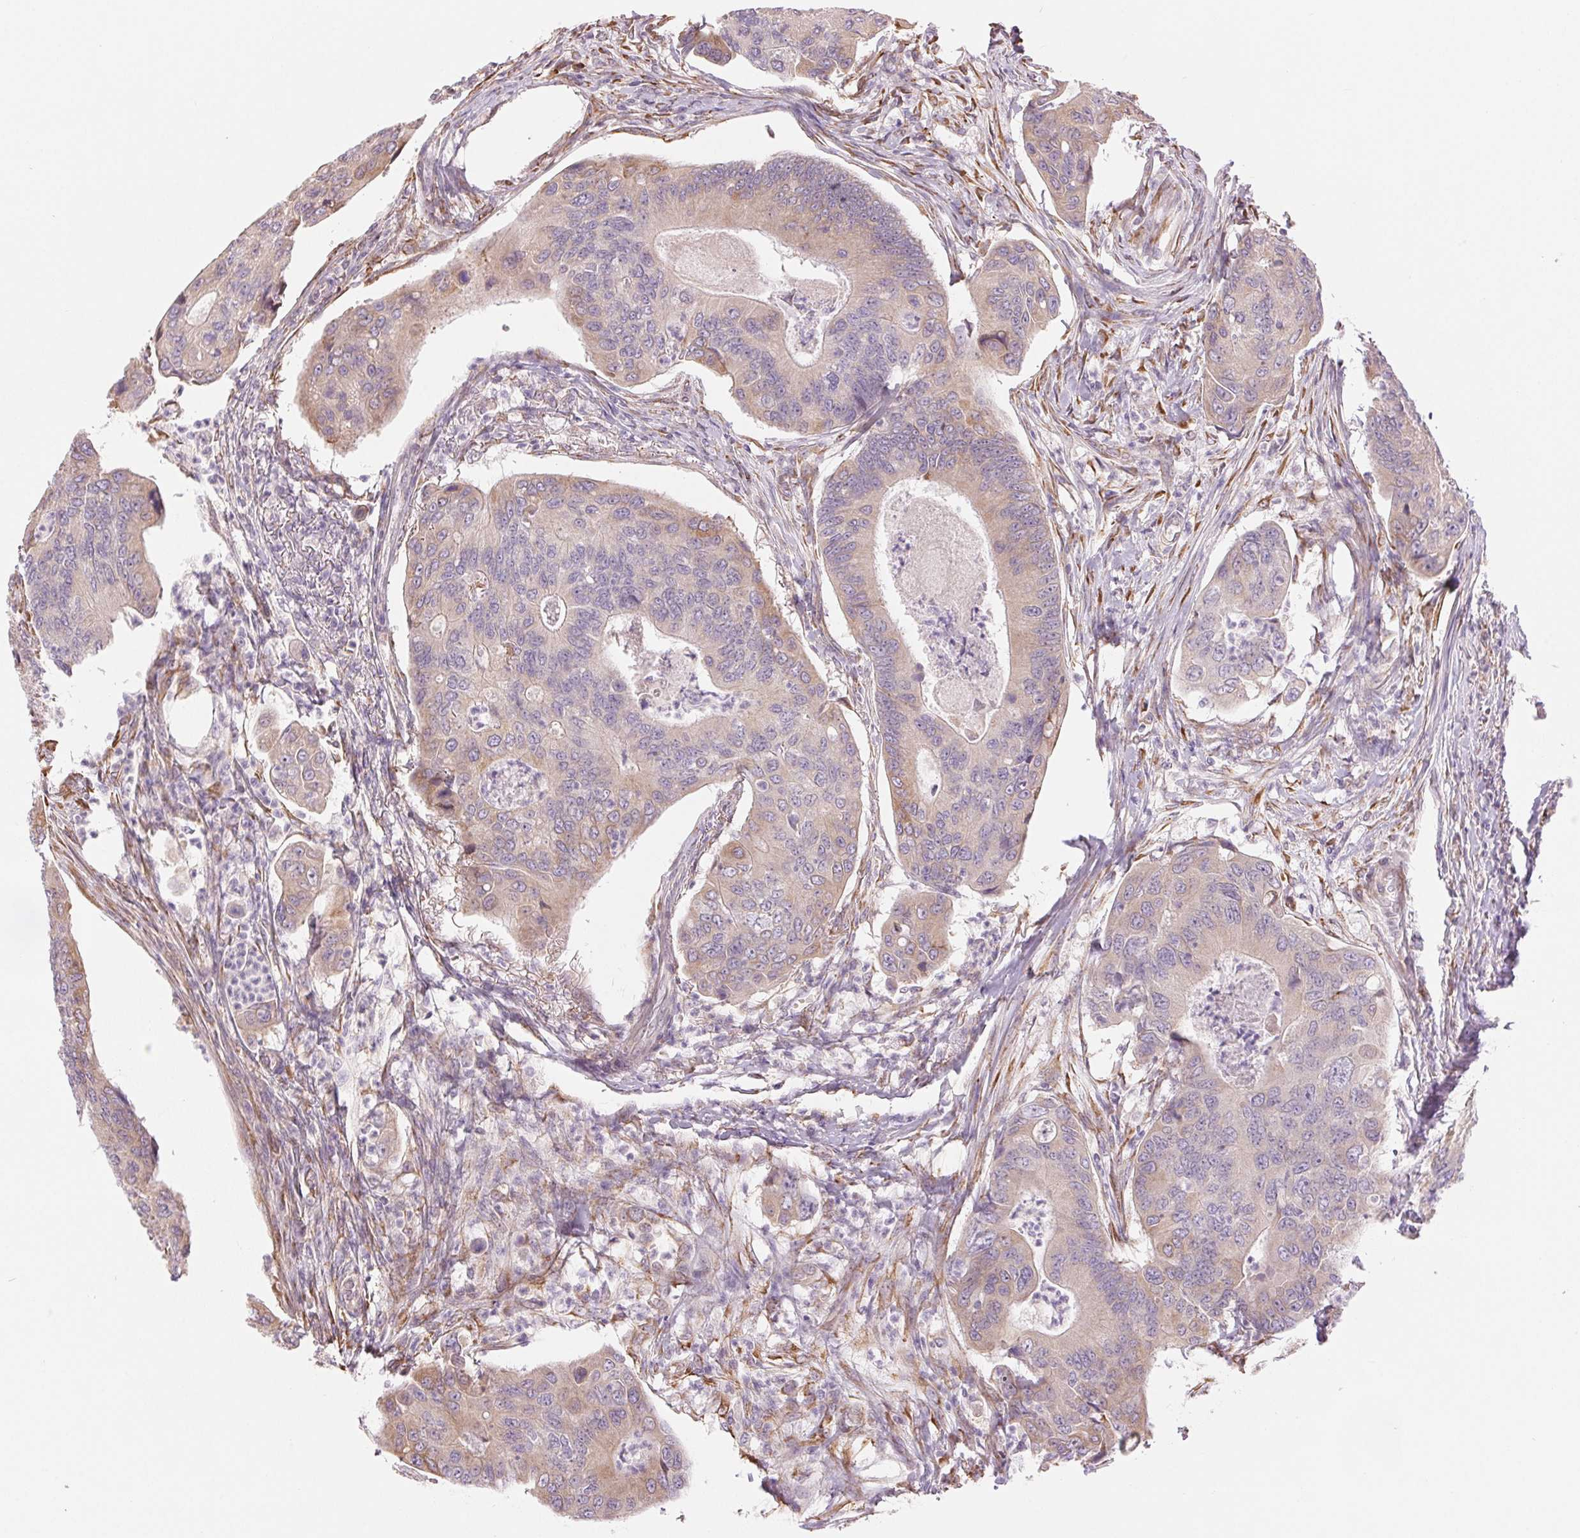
{"staining": {"intensity": "negative", "quantity": "none", "location": "none"}, "tissue": "colorectal cancer", "cell_type": "Tumor cells", "image_type": "cancer", "snomed": [{"axis": "morphology", "description": "Adenocarcinoma, NOS"}, {"axis": "topography", "description": "Colon"}], "caption": "Human adenocarcinoma (colorectal) stained for a protein using immunohistochemistry (IHC) displays no staining in tumor cells.", "gene": "METTL17", "patient": {"sex": "female", "age": 67}}